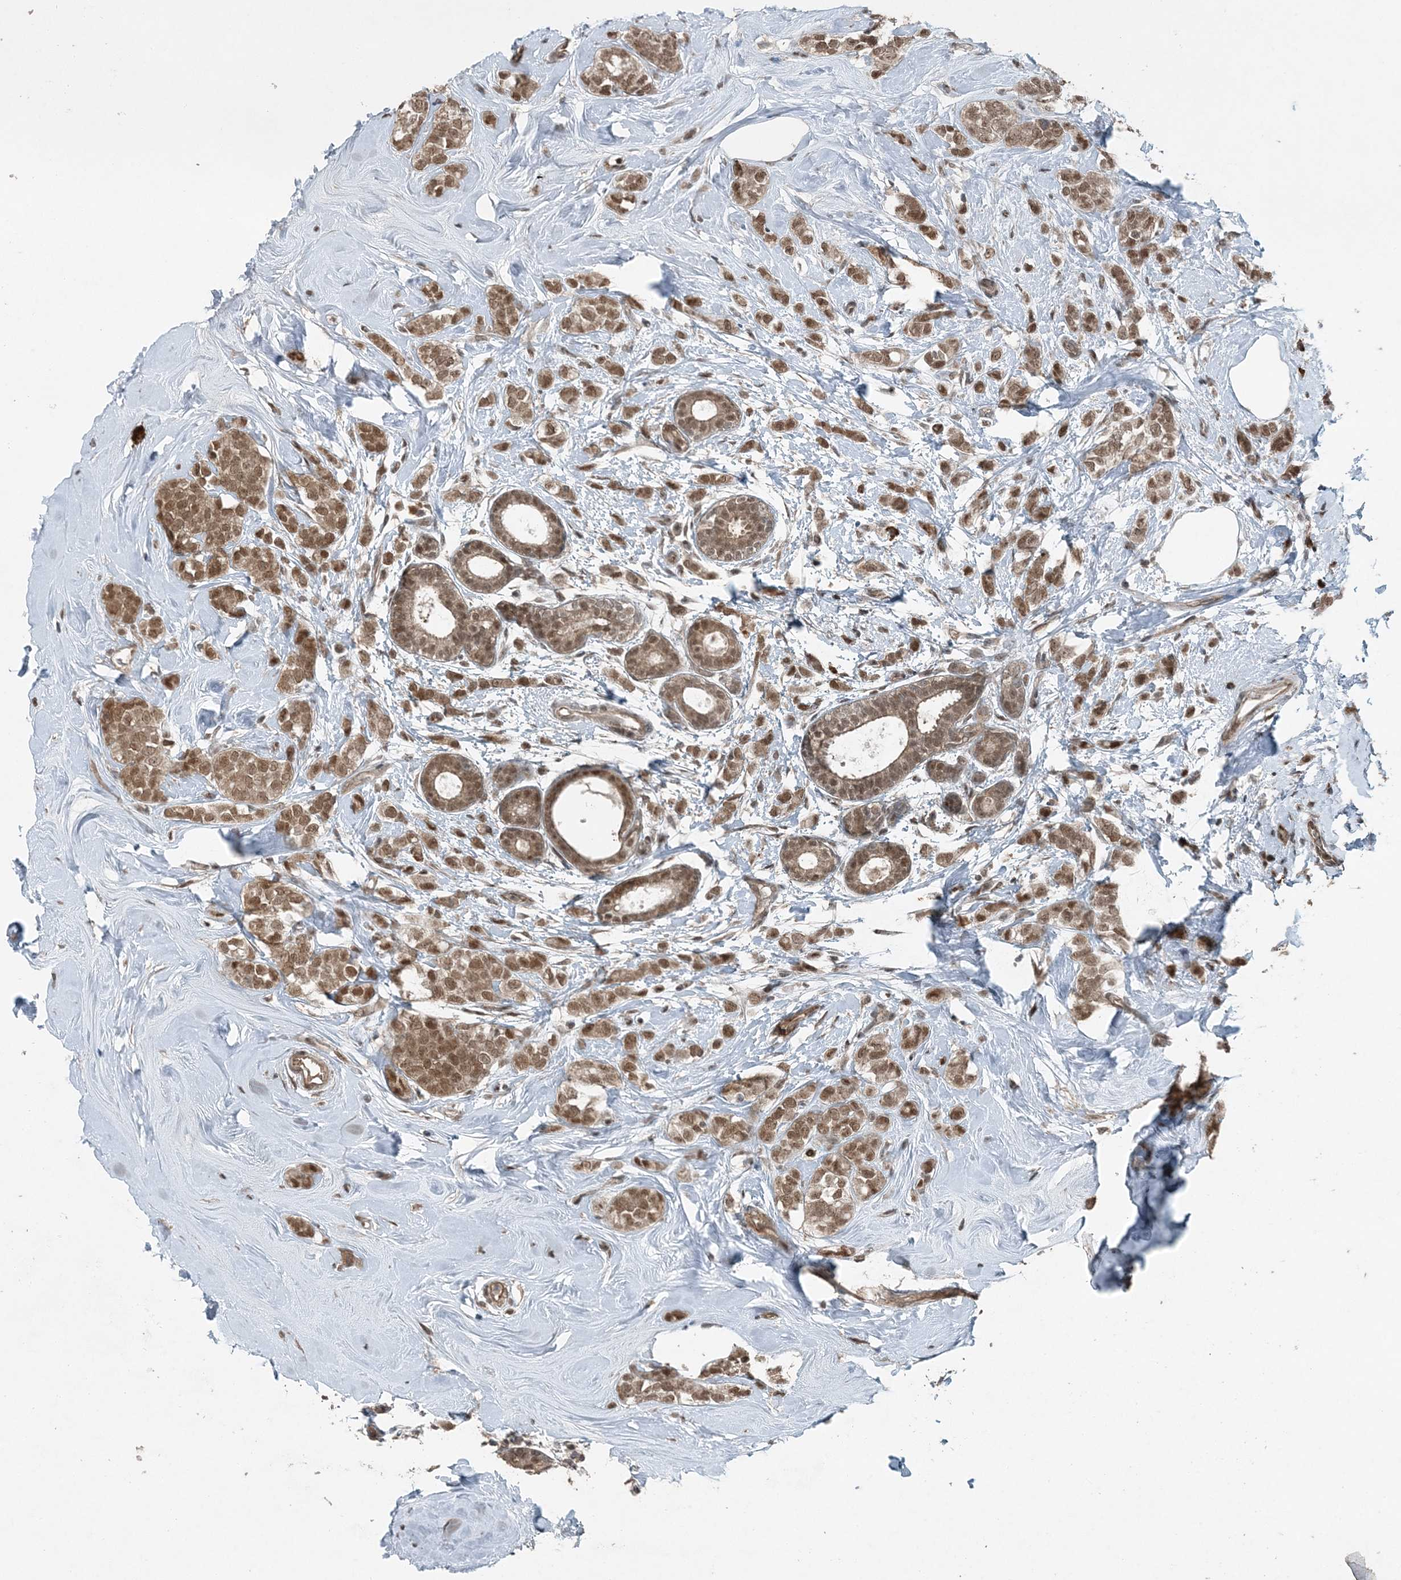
{"staining": {"intensity": "moderate", "quantity": ">75%", "location": "cytoplasmic/membranous,nuclear"}, "tissue": "breast cancer", "cell_type": "Tumor cells", "image_type": "cancer", "snomed": [{"axis": "morphology", "description": "Lobular carcinoma"}, {"axis": "topography", "description": "Breast"}], "caption": "A high-resolution micrograph shows immunohistochemistry (IHC) staining of breast cancer (lobular carcinoma), which shows moderate cytoplasmic/membranous and nuclear expression in approximately >75% of tumor cells.", "gene": "COPS7B", "patient": {"sex": "female", "age": 47}}